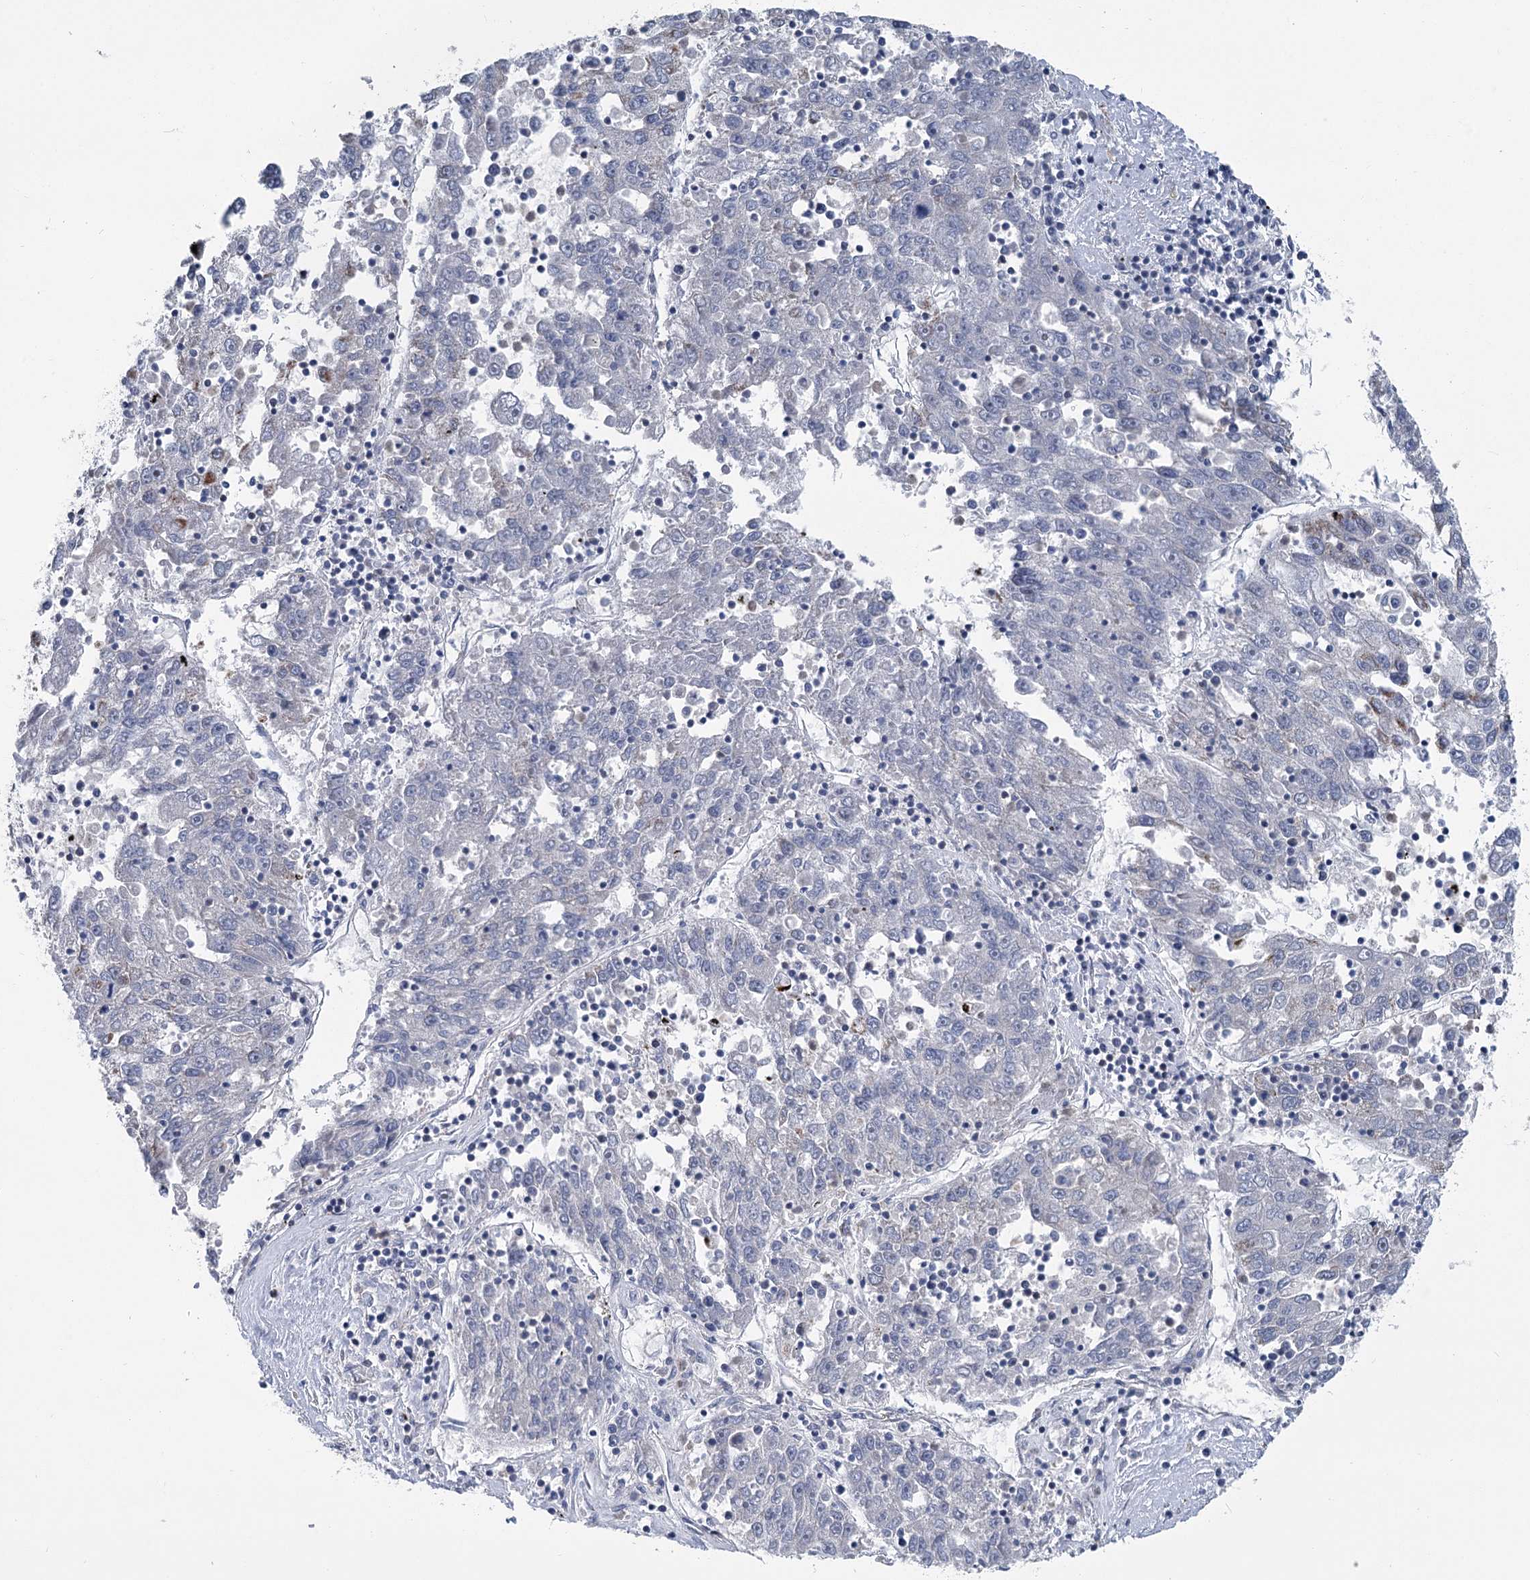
{"staining": {"intensity": "negative", "quantity": "none", "location": "none"}, "tissue": "liver cancer", "cell_type": "Tumor cells", "image_type": "cancer", "snomed": [{"axis": "morphology", "description": "Carcinoma, Hepatocellular, NOS"}, {"axis": "topography", "description": "Liver"}], "caption": "The micrograph displays no staining of tumor cells in liver cancer.", "gene": "MARK2", "patient": {"sex": "male", "age": 49}}